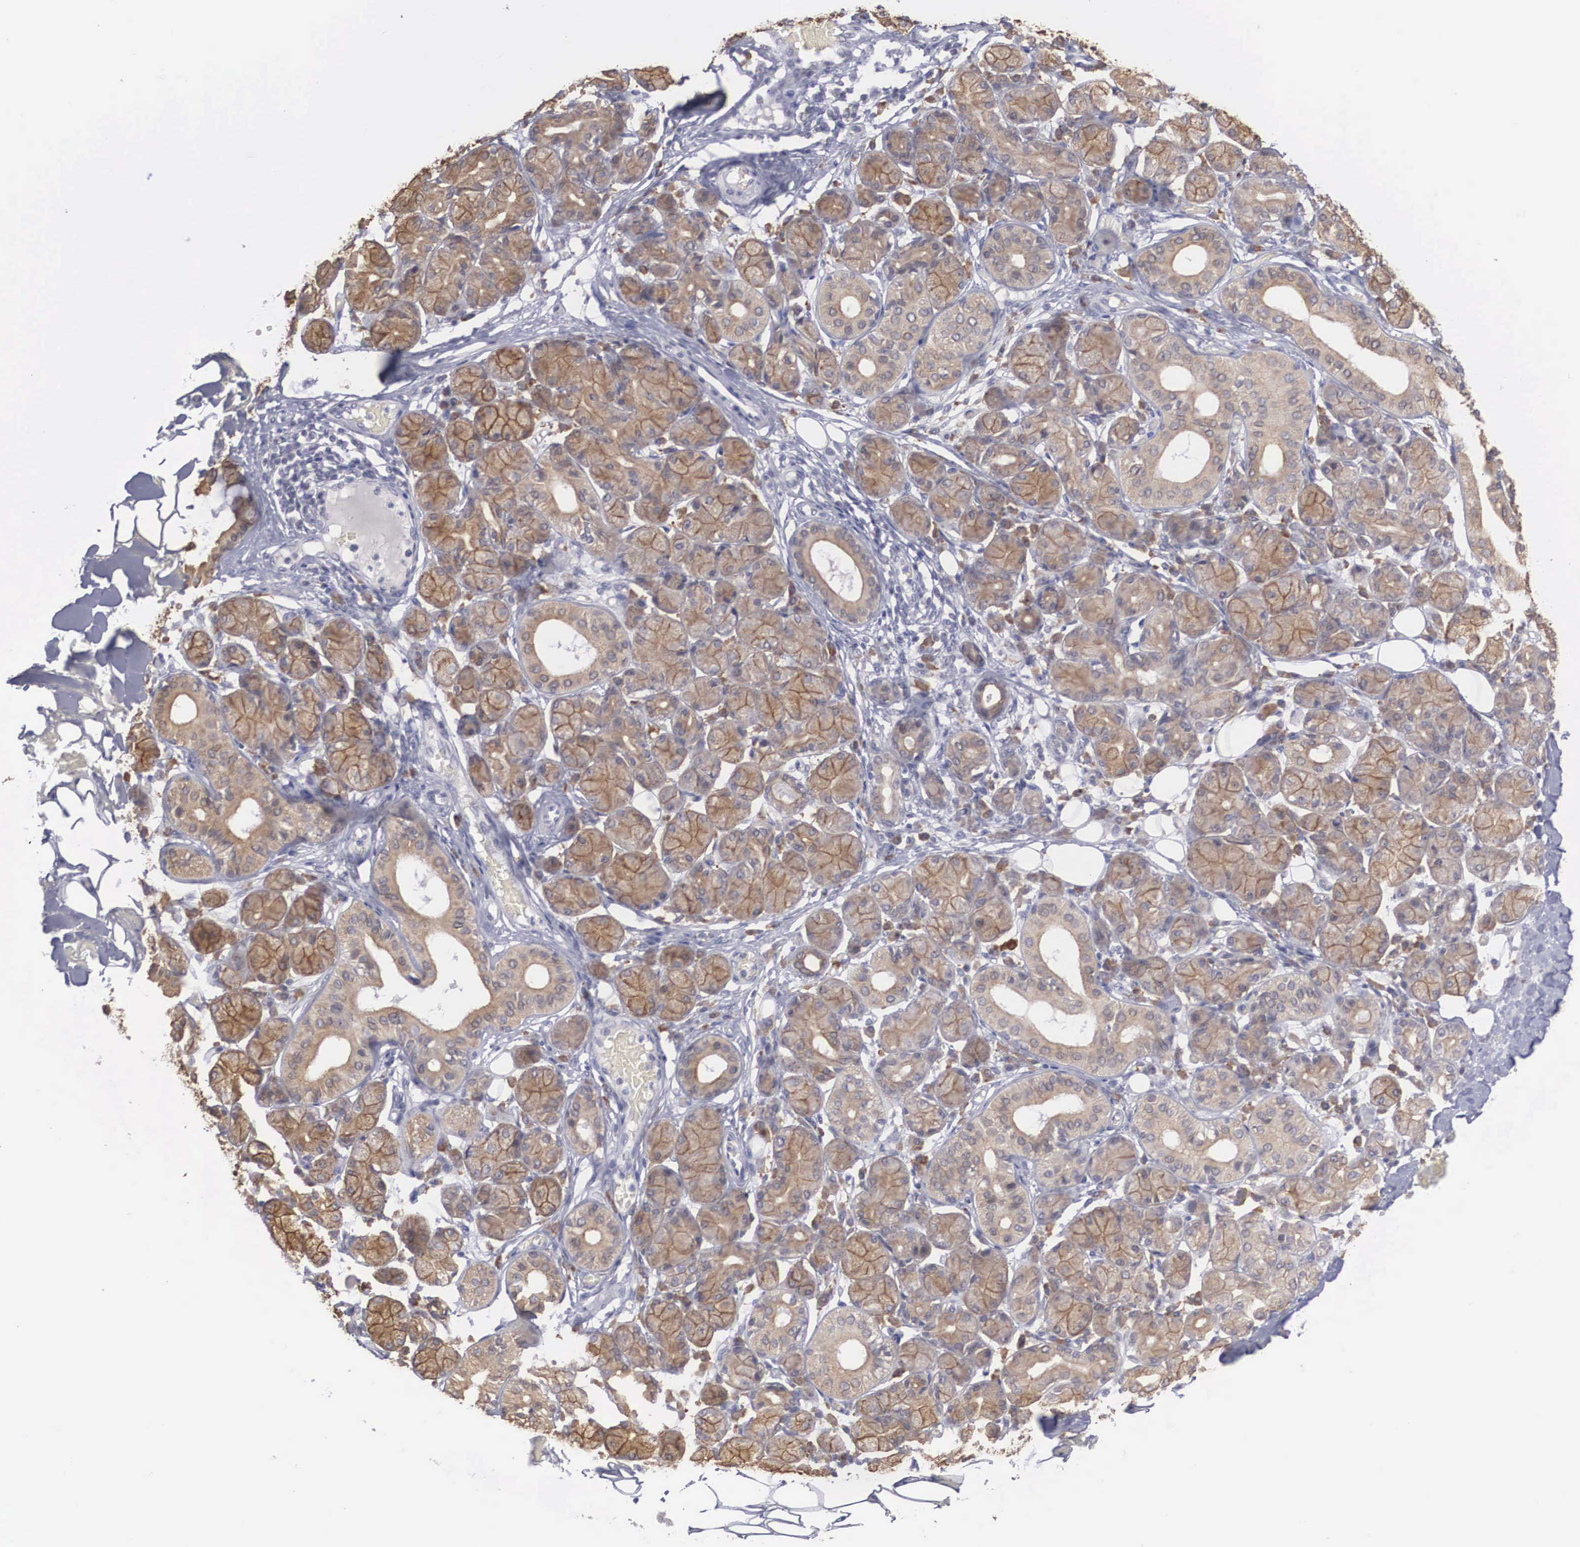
{"staining": {"intensity": "moderate", "quantity": ">75%", "location": "cytoplasmic/membranous"}, "tissue": "salivary gland", "cell_type": "Glandular cells", "image_type": "normal", "snomed": [{"axis": "morphology", "description": "Normal tissue, NOS"}, {"axis": "topography", "description": "Salivary gland"}, {"axis": "topography", "description": "Peripheral nerve tissue"}], "caption": "Immunohistochemical staining of benign human salivary gland displays >75% levels of moderate cytoplasmic/membranous protein positivity in approximately >75% of glandular cells.", "gene": "WDR89", "patient": {"sex": "male", "age": 62}}